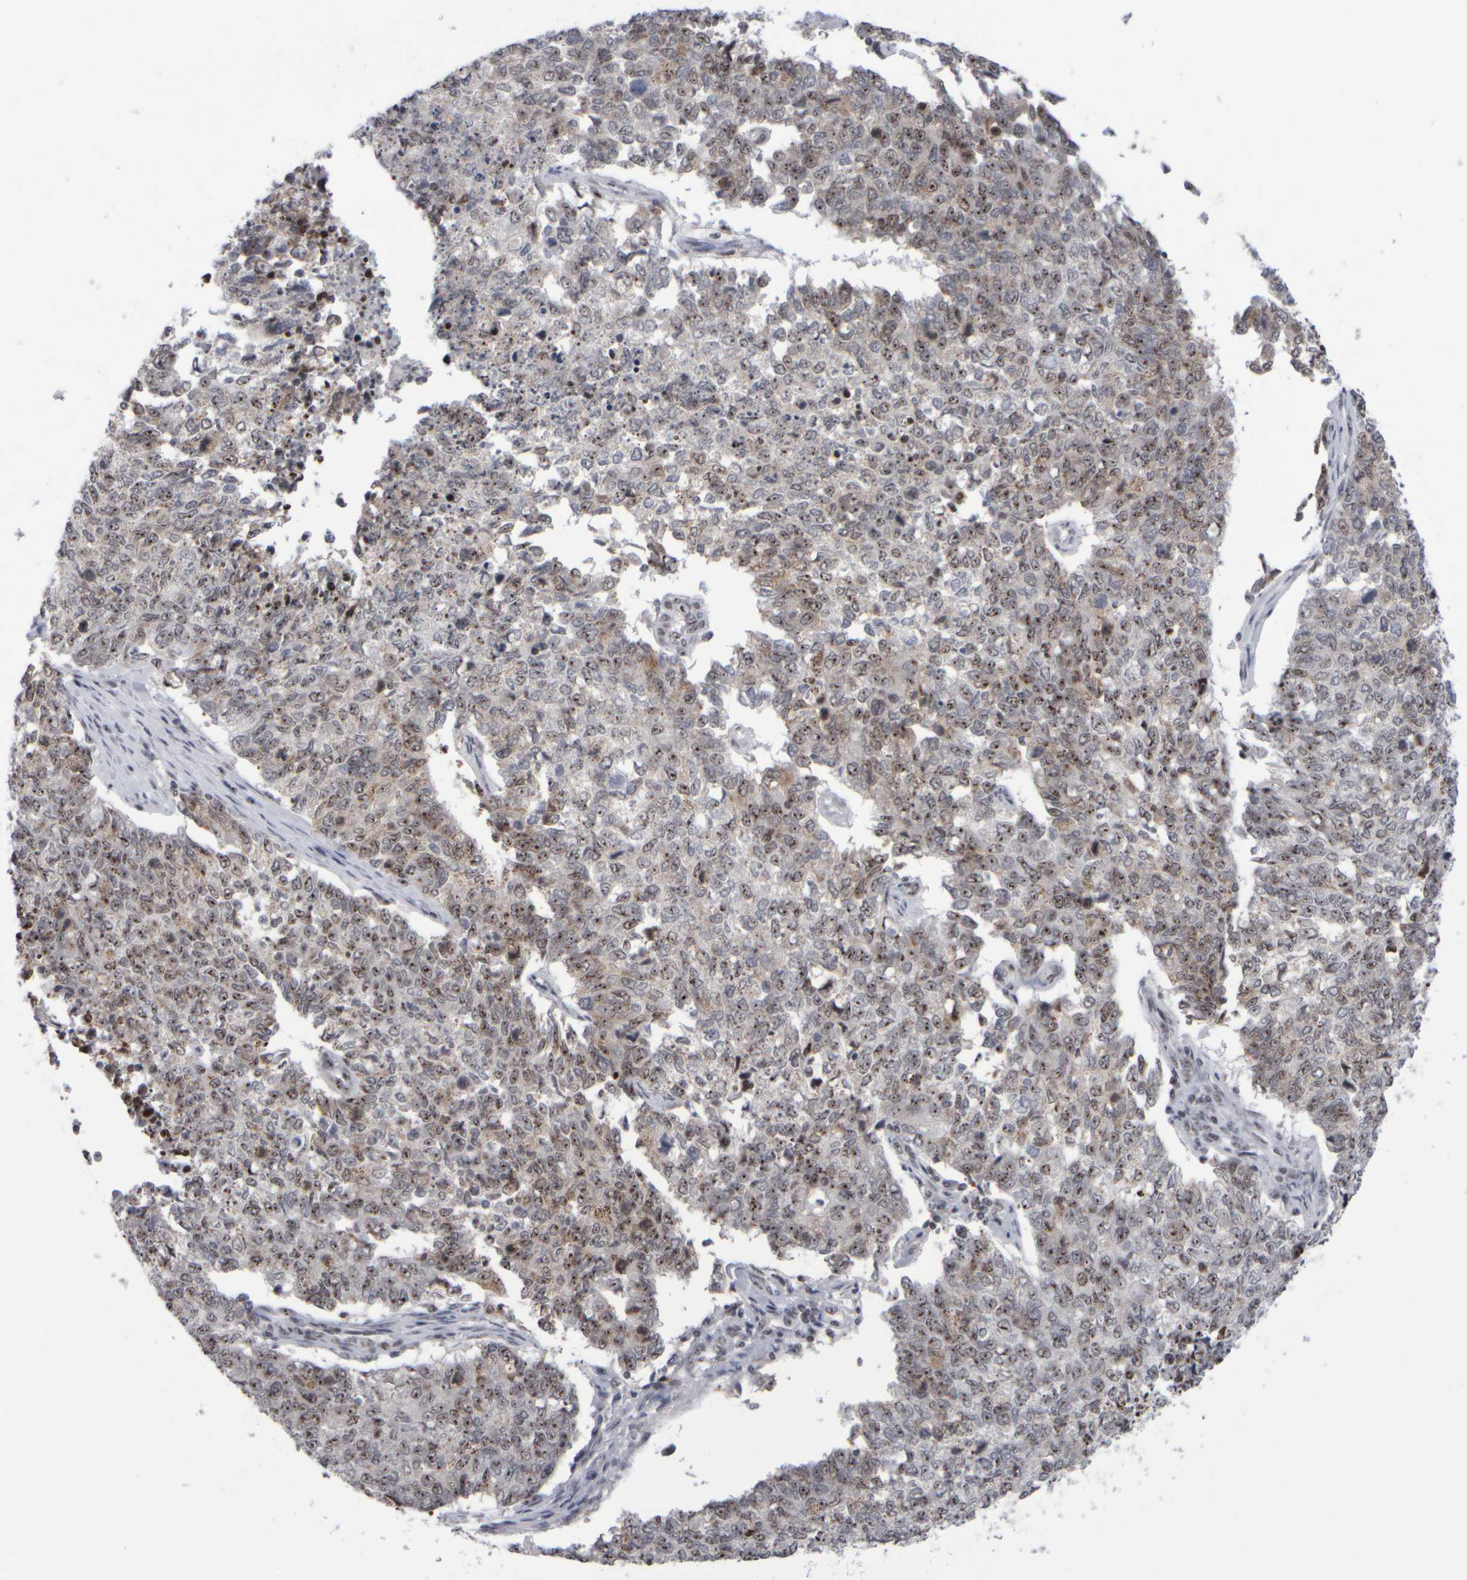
{"staining": {"intensity": "moderate", "quantity": ">75%", "location": "nuclear"}, "tissue": "cervical cancer", "cell_type": "Tumor cells", "image_type": "cancer", "snomed": [{"axis": "morphology", "description": "Squamous cell carcinoma, NOS"}, {"axis": "topography", "description": "Cervix"}], "caption": "Tumor cells exhibit medium levels of moderate nuclear positivity in approximately >75% of cells in human cervical cancer. (DAB IHC with brightfield microscopy, high magnification).", "gene": "SURF6", "patient": {"sex": "female", "age": 63}}